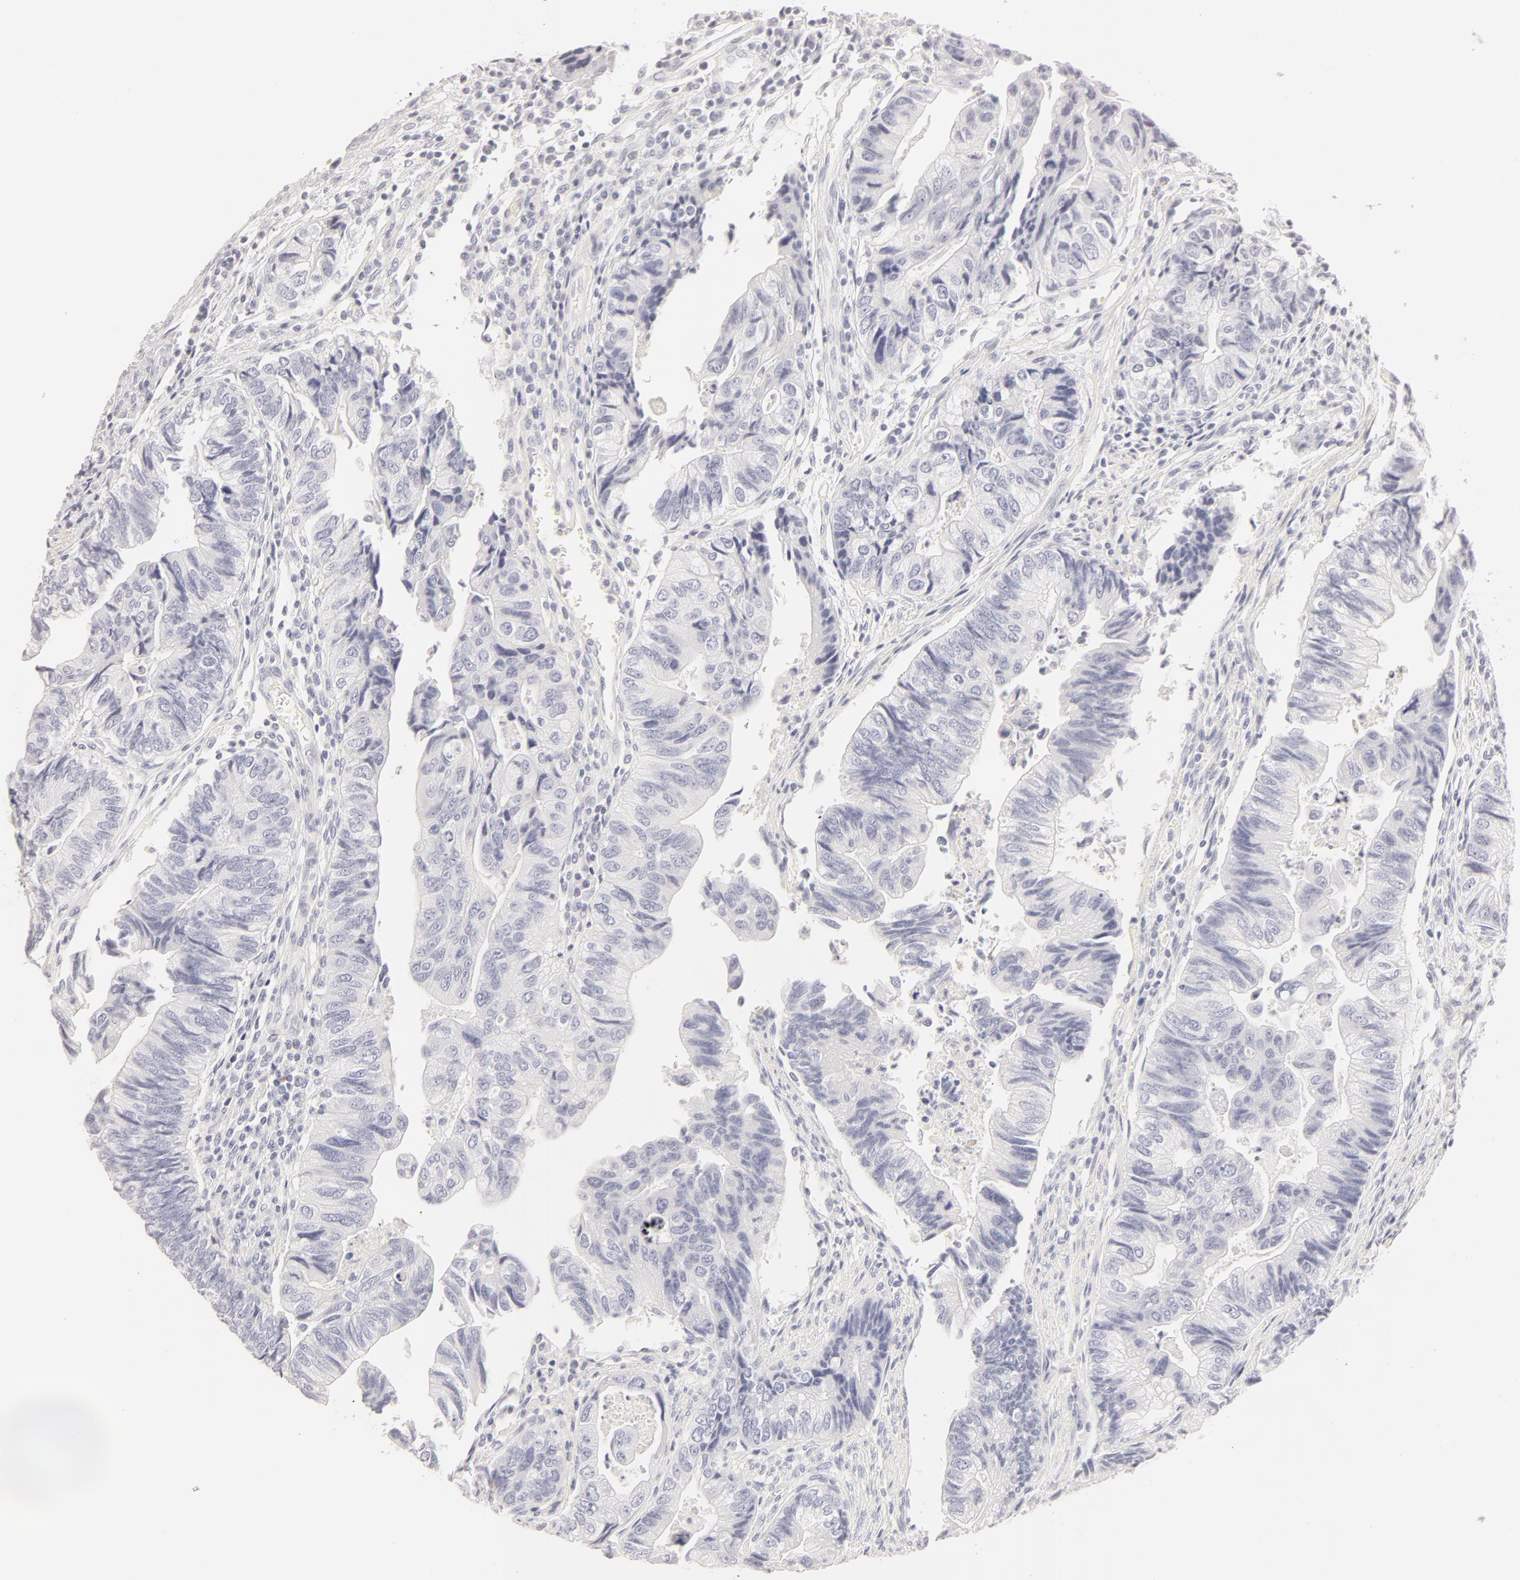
{"staining": {"intensity": "negative", "quantity": "none", "location": "none"}, "tissue": "colorectal cancer", "cell_type": "Tumor cells", "image_type": "cancer", "snomed": [{"axis": "morphology", "description": "Adenocarcinoma, NOS"}, {"axis": "topography", "description": "Colon"}], "caption": "An image of colorectal cancer stained for a protein reveals no brown staining in tumor cells.", "gene": "LGALS7B", "patient": {"sex": "female", "age": 11}}